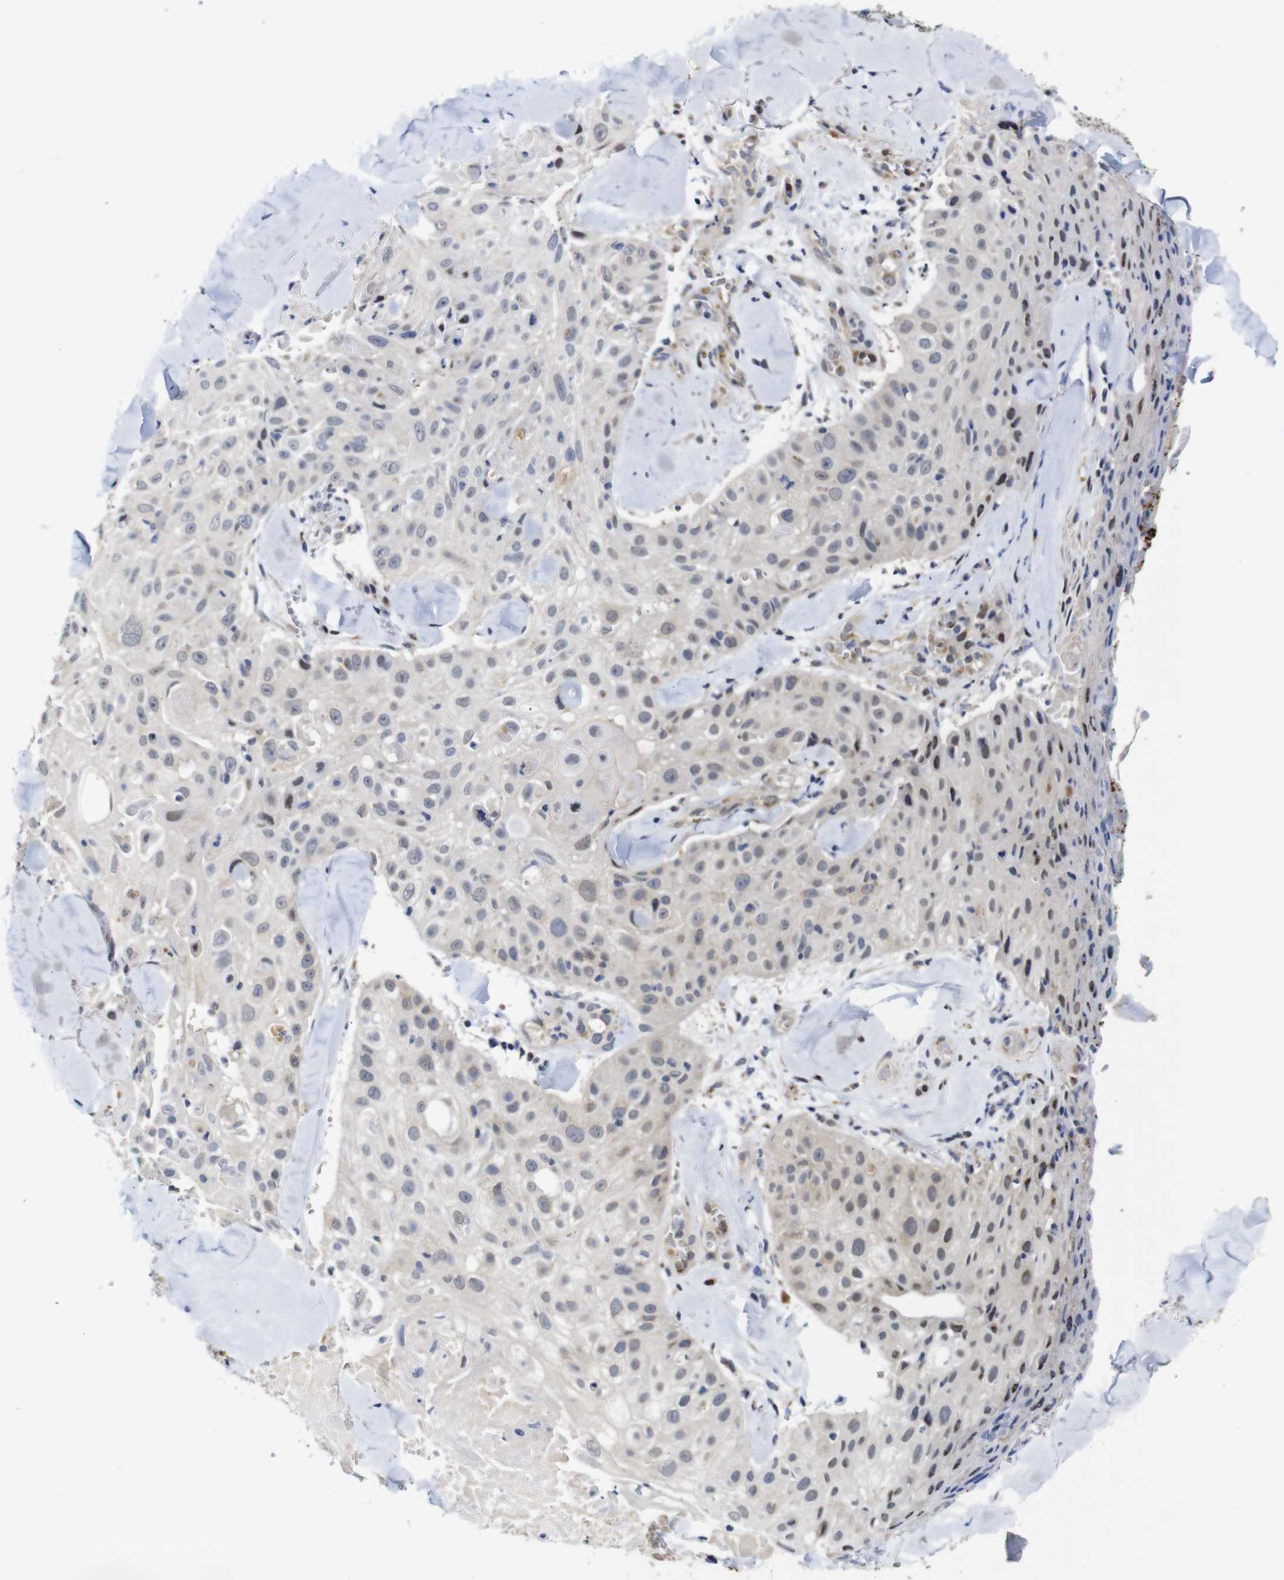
{"staining": {"intensity": "weak", "quantity": "<25%", "location": "cytoplasmic/membranous"}, "tissue": "skin cancer", "cell_type": "Tumor cells", "image_type": "cancer", "snomed": [{"axis": "morphology", "description": "Squamous cell carcinoma, NOS"}, {"axis": "topography", "description": "Skin"}], "caption": "Tumor cells show no significant staining in squamous cell carcinoma (skin). (Immunohistochemistry (ihc), brightfield microscopy, high magnification).", "gene": "FURIN", "patient": {"sex": "male", "age": 86}}